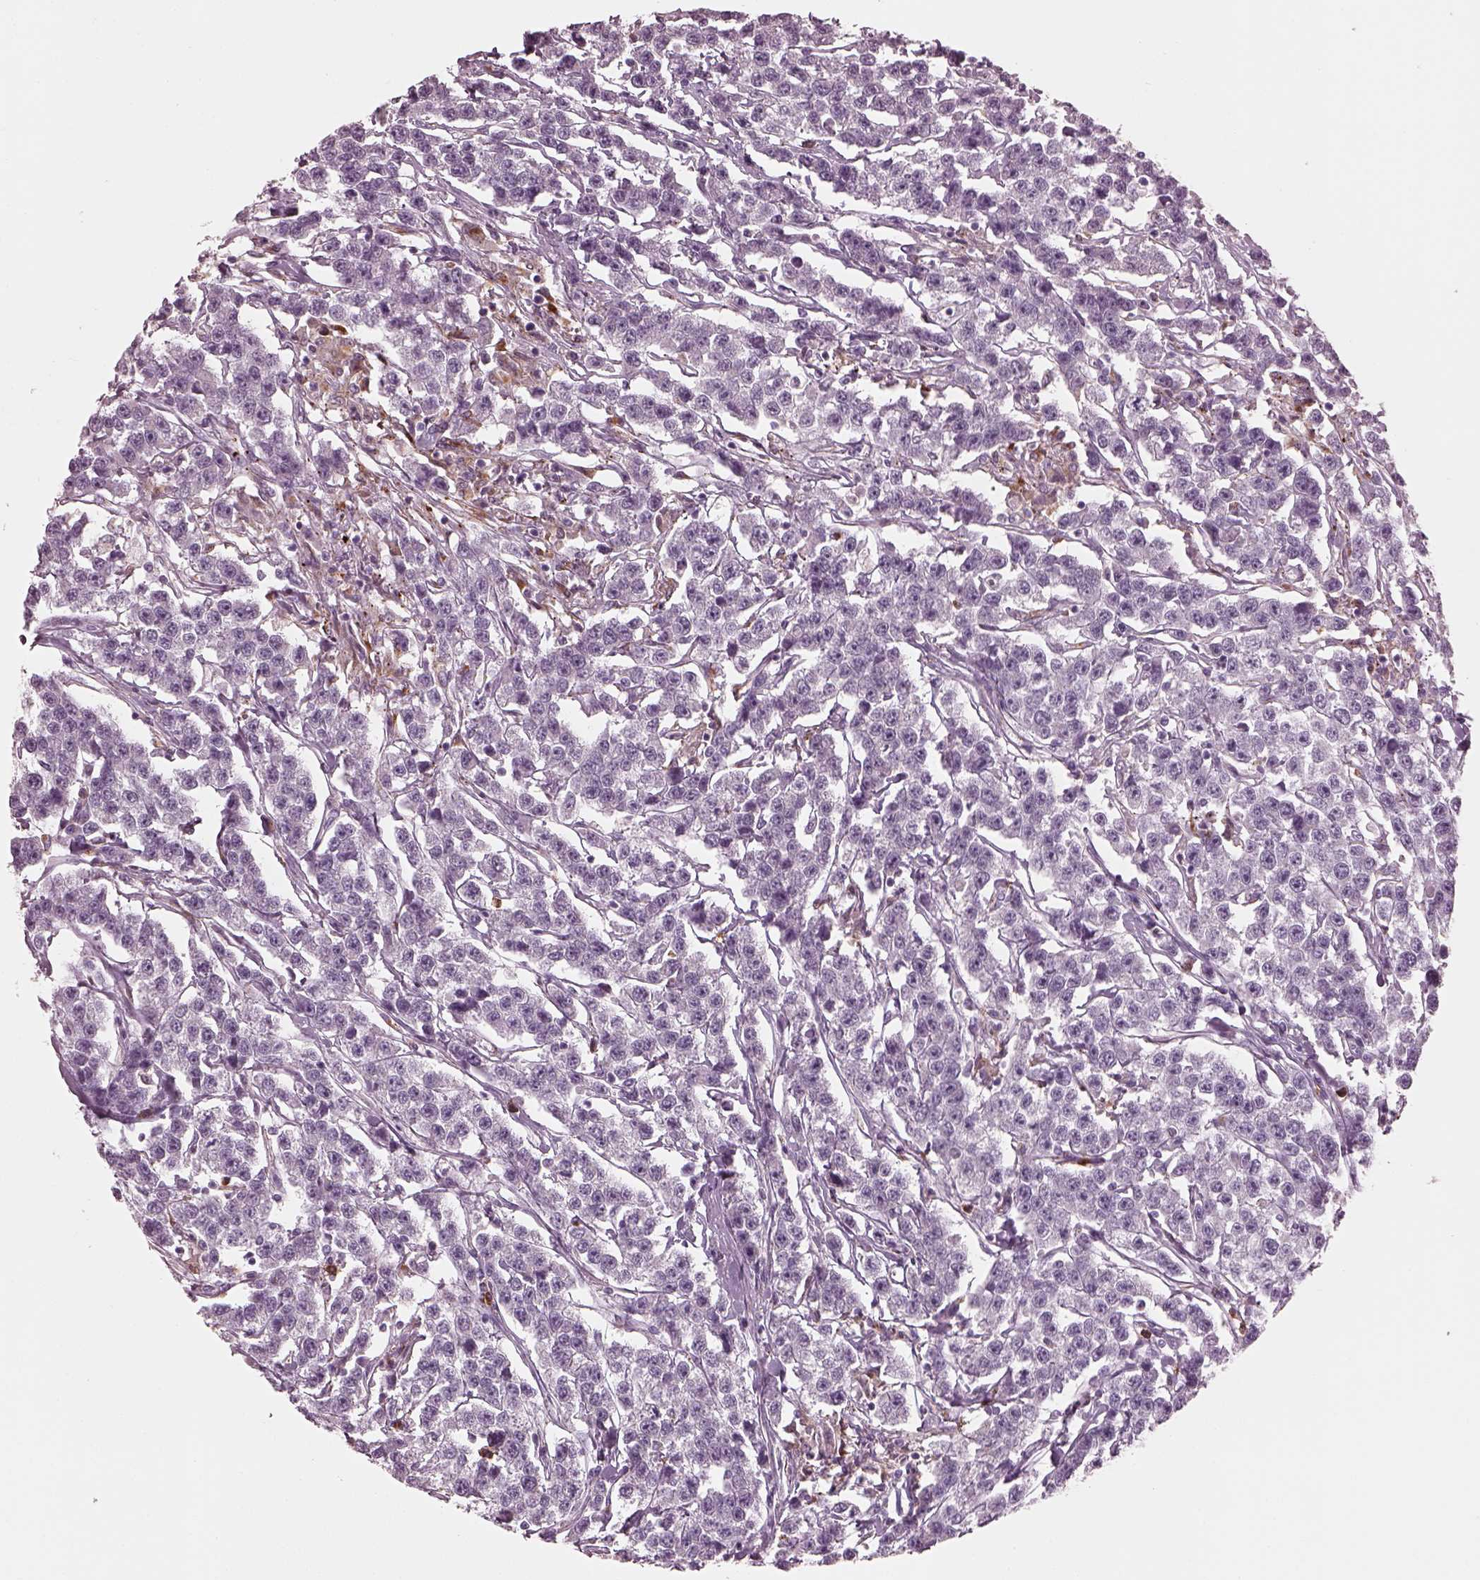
{"staining": {"intensity": "negative", "quantity": "none", "location": "none"}, "tissue": "testis cancer", "cell_type": "Tumor cells", "image_type": "cancer", "snomed": [{"axis": "morphology", "description": "Seminoma, NOS"}, {"axis": "topography", "description": "Testis"}], "caption": "Immunohistochemistry (IHC) histopathology image of human testis cancer (seminoma) stained for a protein (brown), which demonstrates no staining in tumor cells. The staining was performed using DAB (3,3'-diaminobenzidine) to visualize the protein expression in brown, while the nuclei were stained in blue with hematoxylin (Magnification: 20x).", "gene": "SLAMF8", "patient": {"sex": "male", "age": 59}}